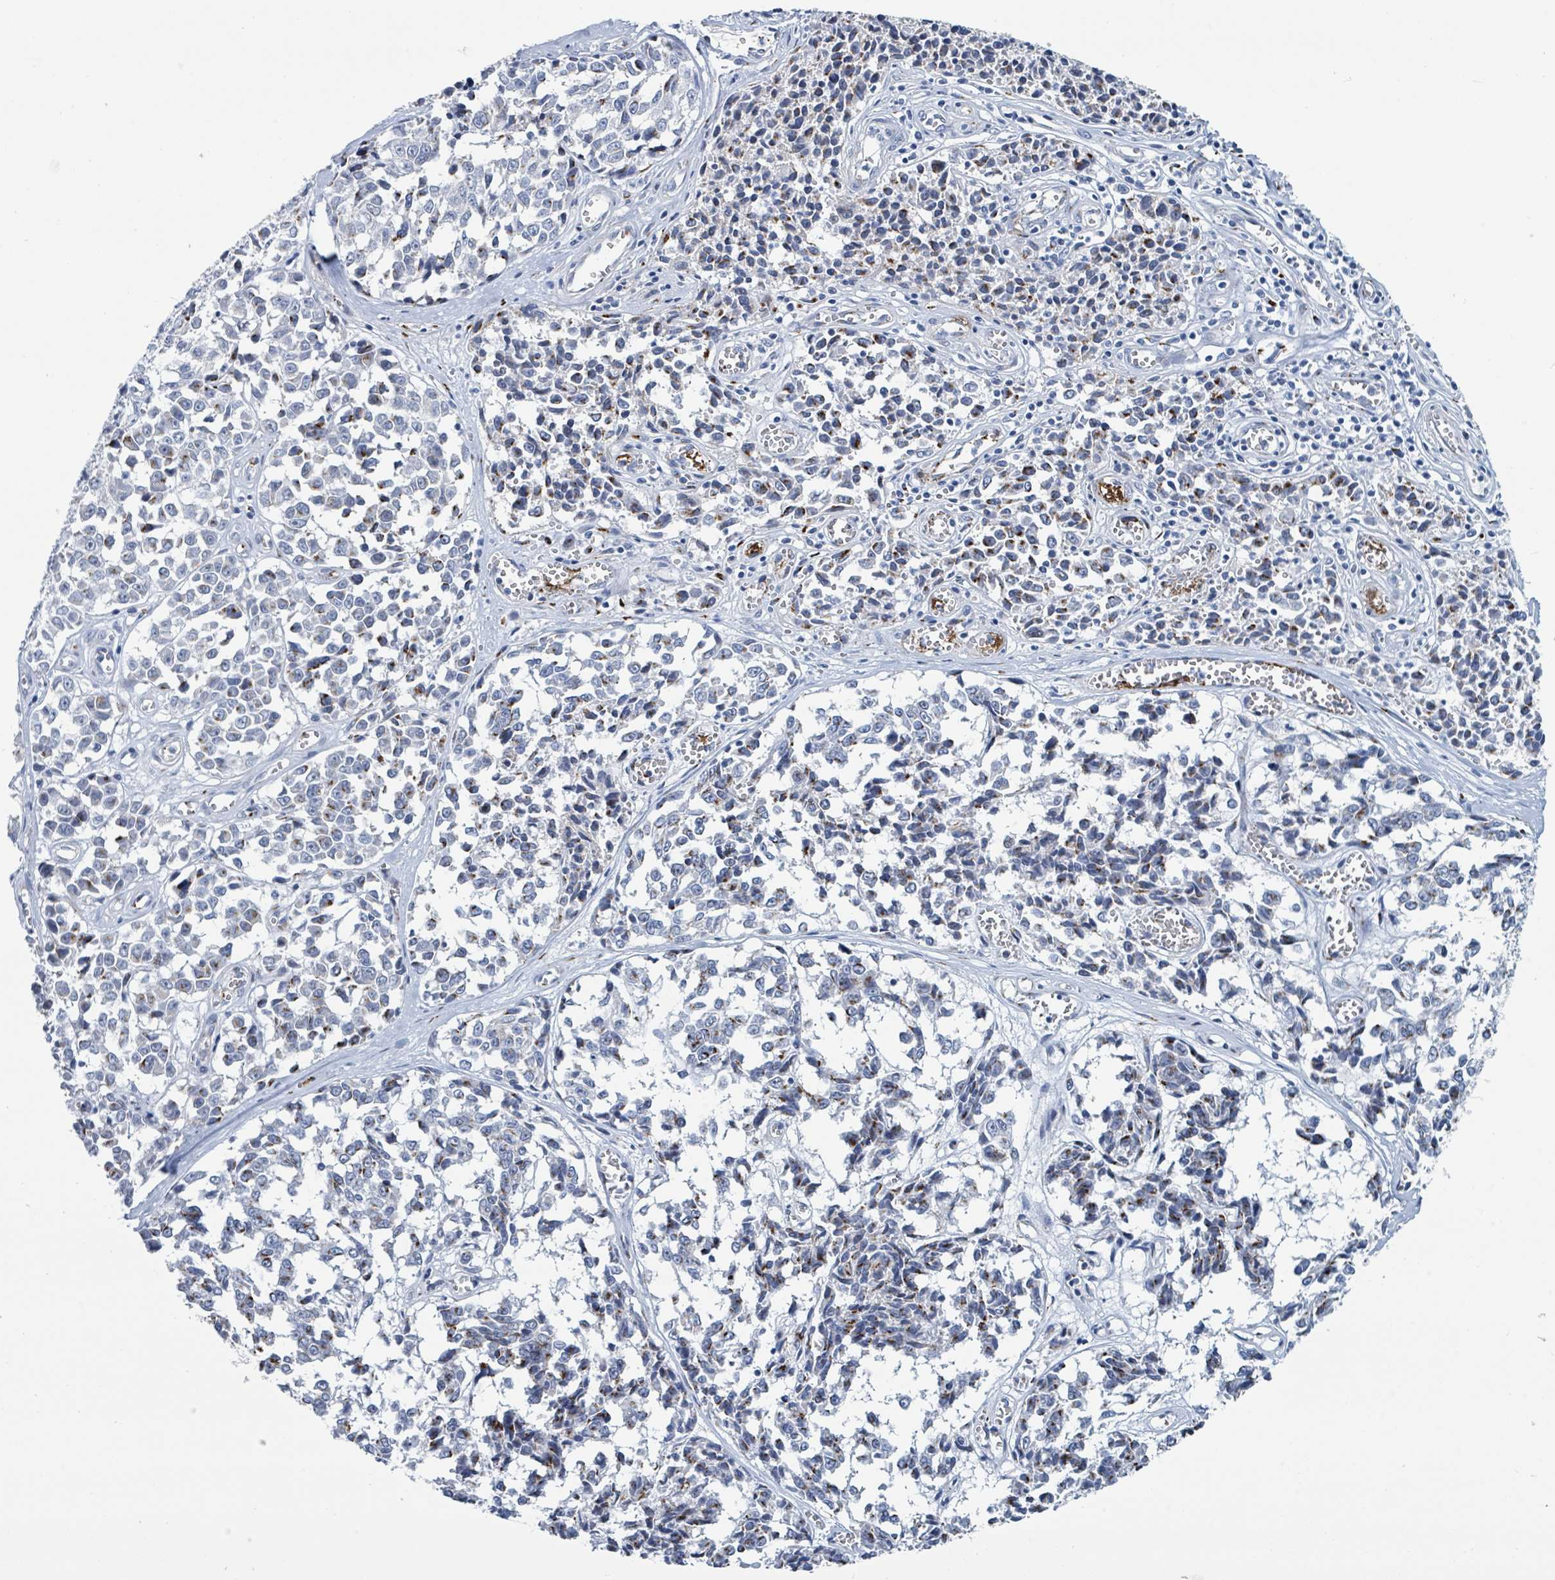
{"staining": {"intensity": "moderate", "quantity": "<25%", "location": "cytoplasmic/membranous"}, "tissue": "melanoma", "cell_type": "Tumor cells", "image_type": "cancer", "snomed": [{"axis": "morphology", "description": "Malignant melanoma, NOS"}, {"axis": "topography", "description": "Skin"}], "caption": "Immunohistochemistry (IHC) micrograph of neoplastic tissue: melanoma stained using IHC shows low levels of moderate protein expression localized specifically in the cytoplasmic/membranous of tumor cells, appearing as a cytoplasmic/membranous brown color.", "gene": "DCAF5", "patient": {"sex": "female", "age": 64}}